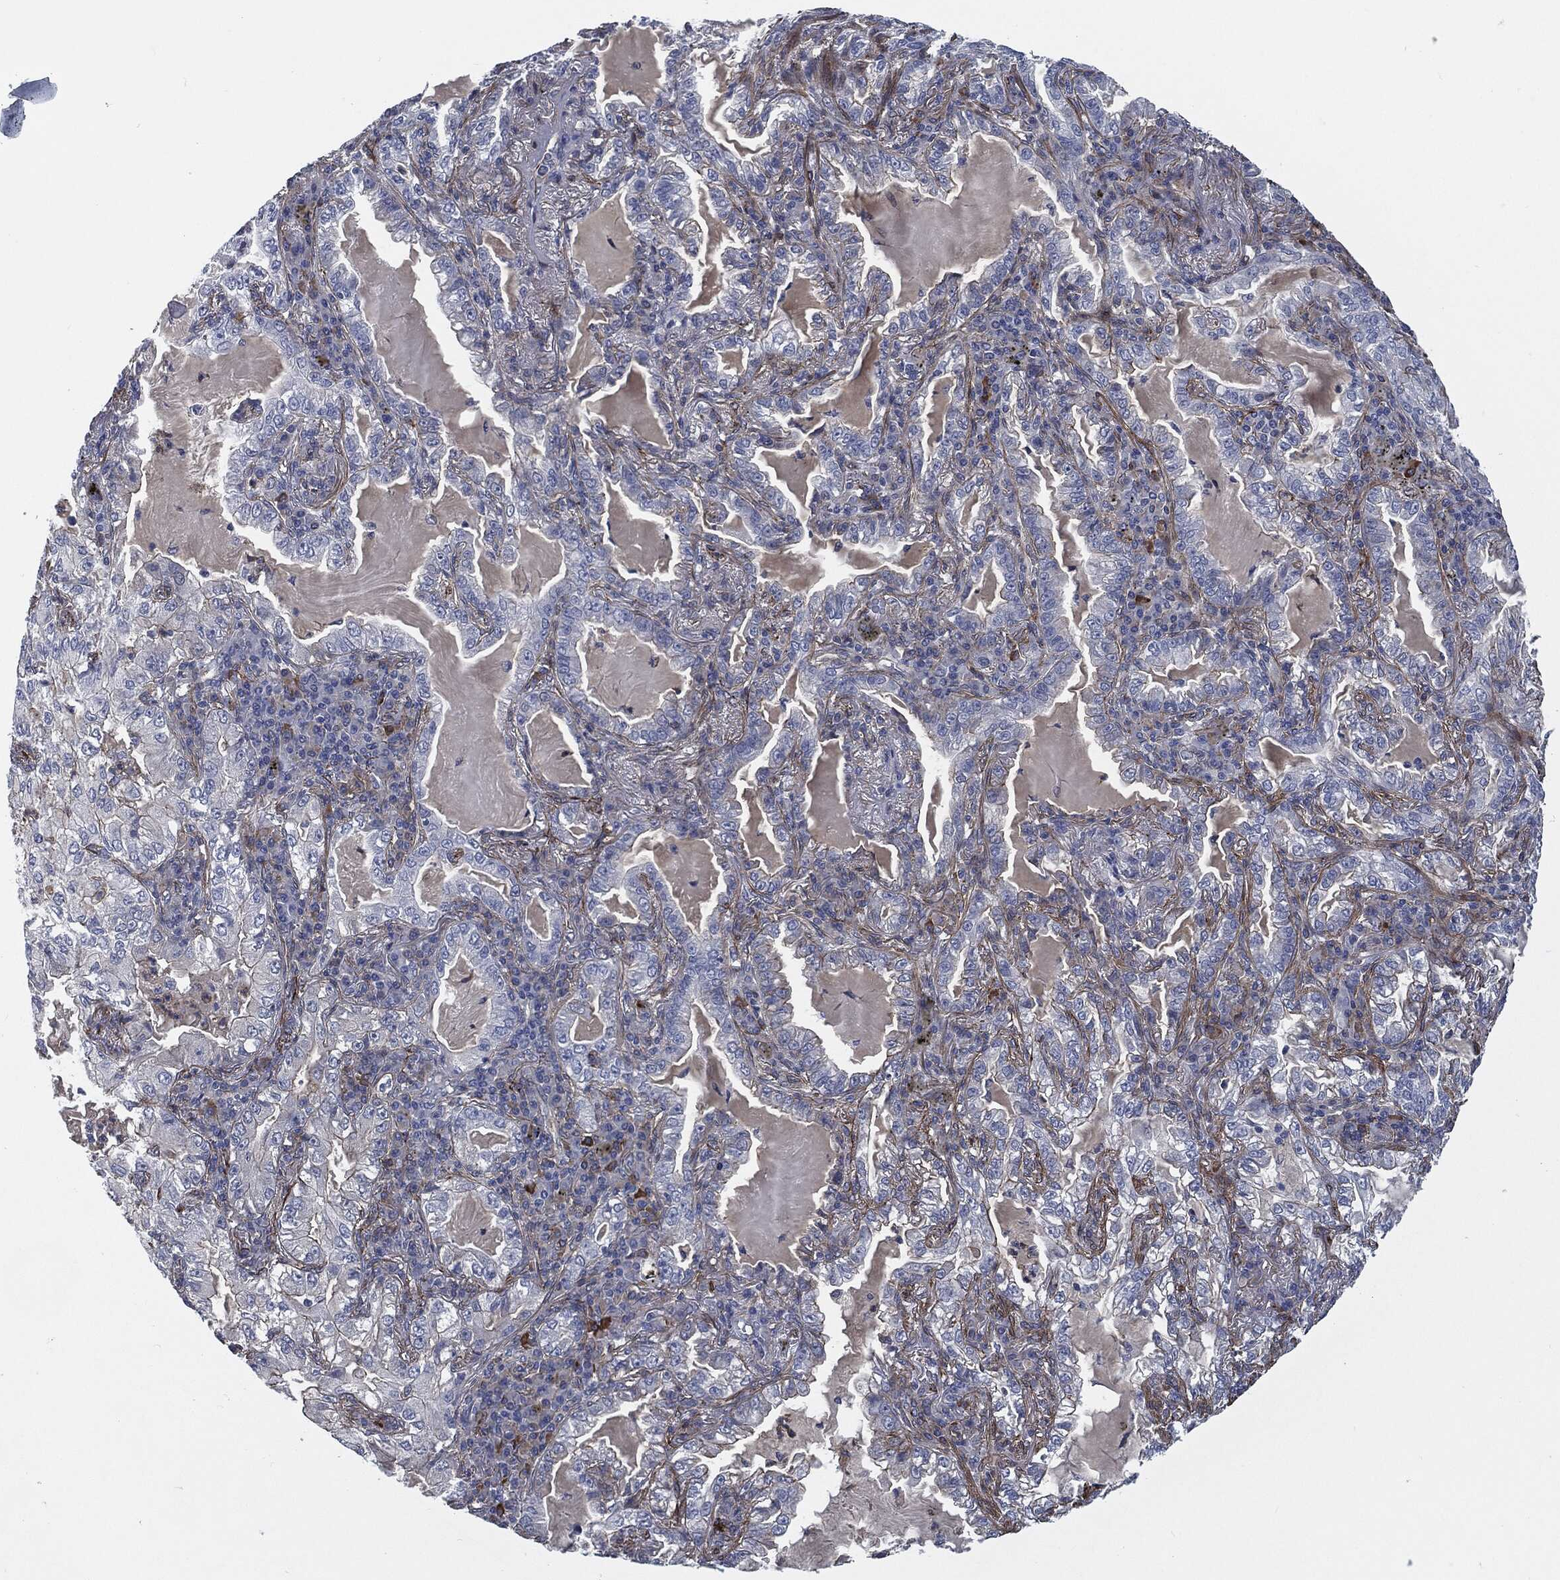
{"staining": {"intensity": "negative", "quantity": "none", "location": "none"}, "tissue": "lung cancer", "cell_type": "Tumor cells", "image_type": "cancer", "snomed": [{"axis": "morphology", "description": "Adenocarcinoma, NOS"}, {"axis": "topography", "description": "Lung"}], "caption": "This is a image of IHC staining of lung cancer, which shows no staining in tumor cells.", "gene": "SVIL", "patient": {"sex": "female", "age": 73}}